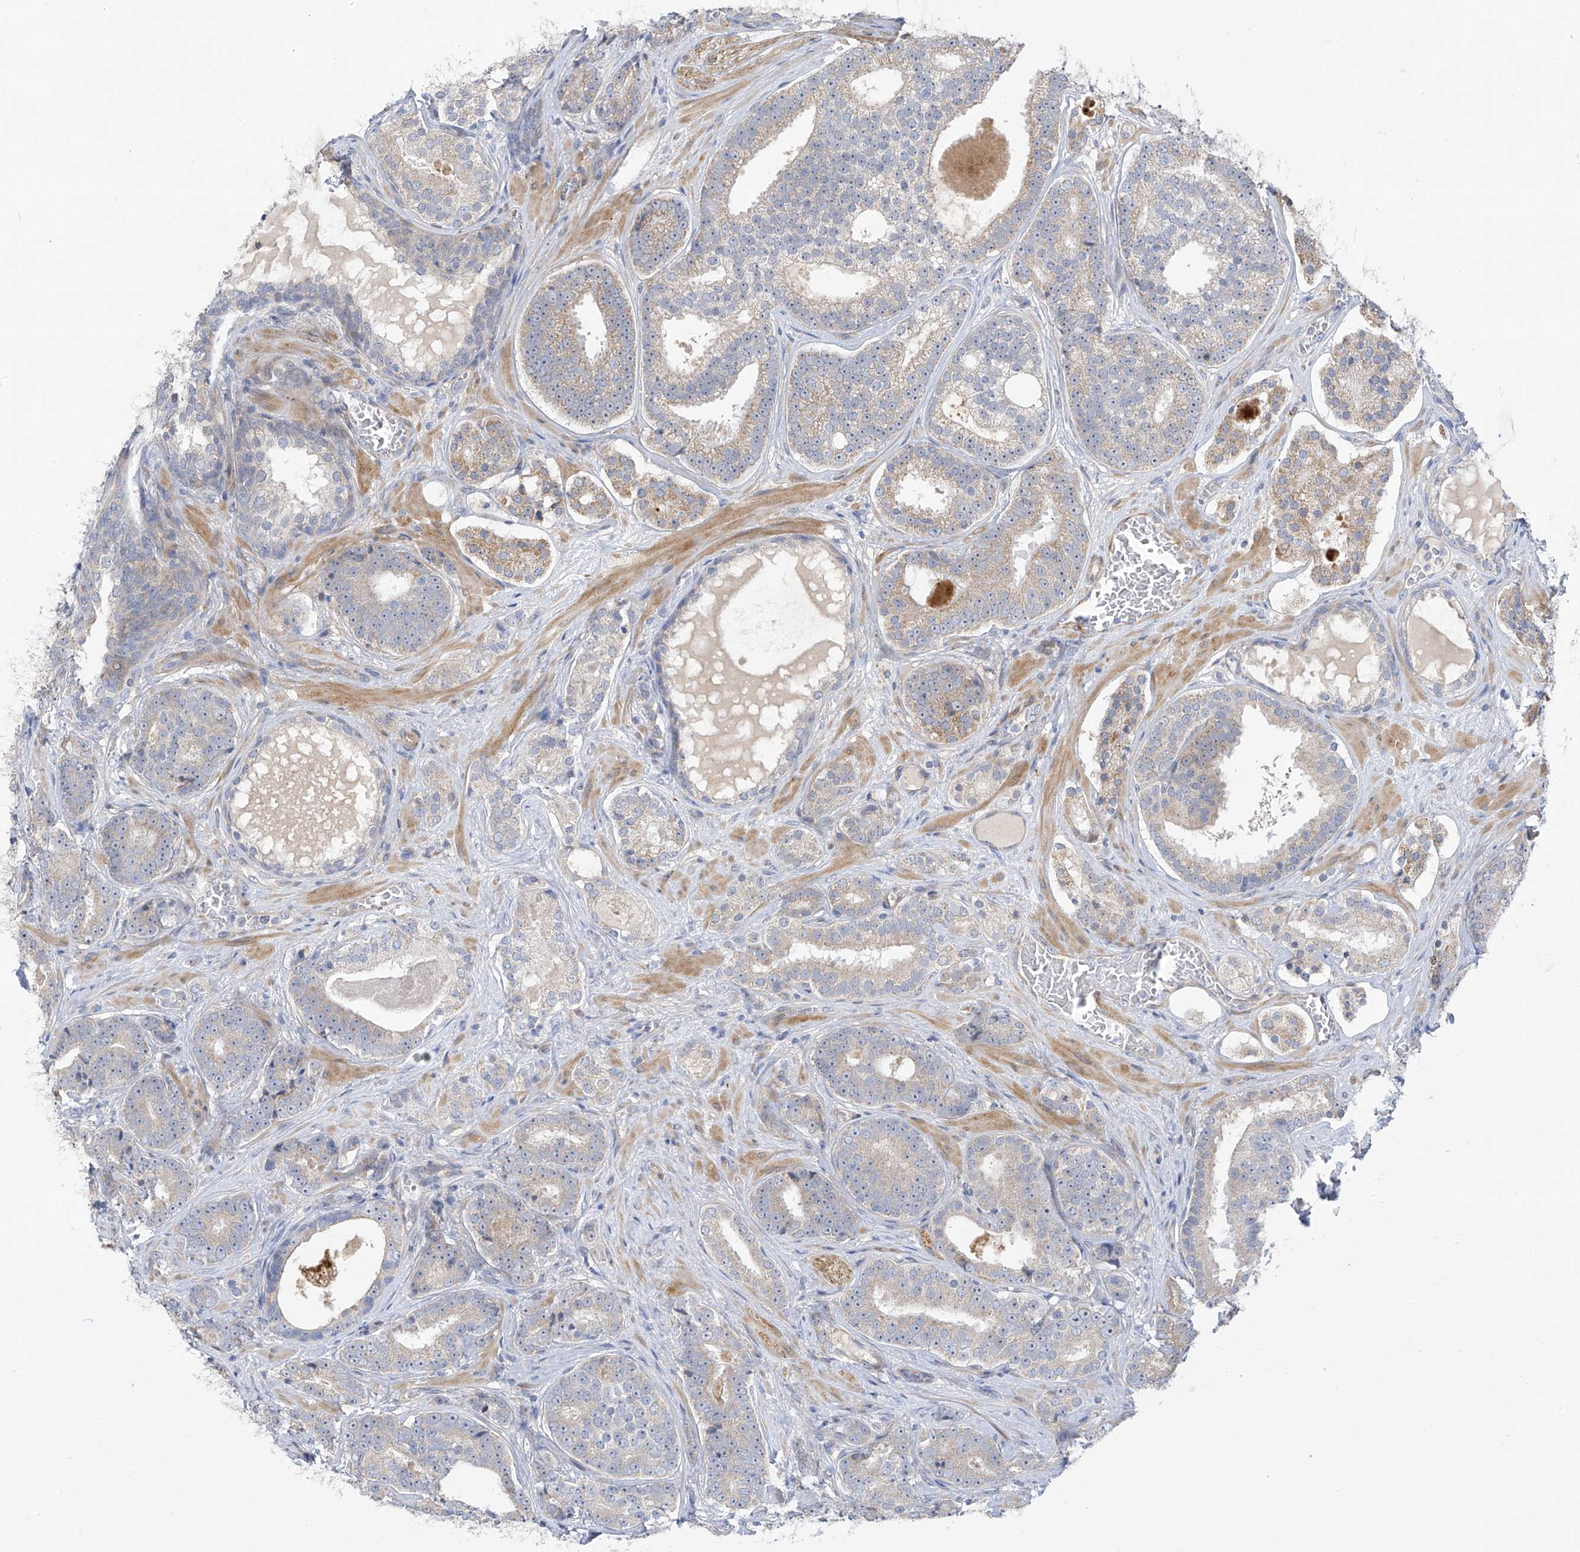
{"staining": {"intensity": "weak", "quantity": "<25%", "location": "cytoplasmic/membranous"}, "tissue": "prostate cancer", "cell_type": "Tumor cells", "image_type": "cancer", "snomed": [{"axis": "morphology", "description": "Adenocarcinoma, High grade"}, {"axis": "topography", "description": "Prostate"}], "caption": "Immunohistochemistry of prostate cancer reveals no positivity in tumor cells.", "gene": "ZNF641", "patient": {"sex": "male", "age": 60}}